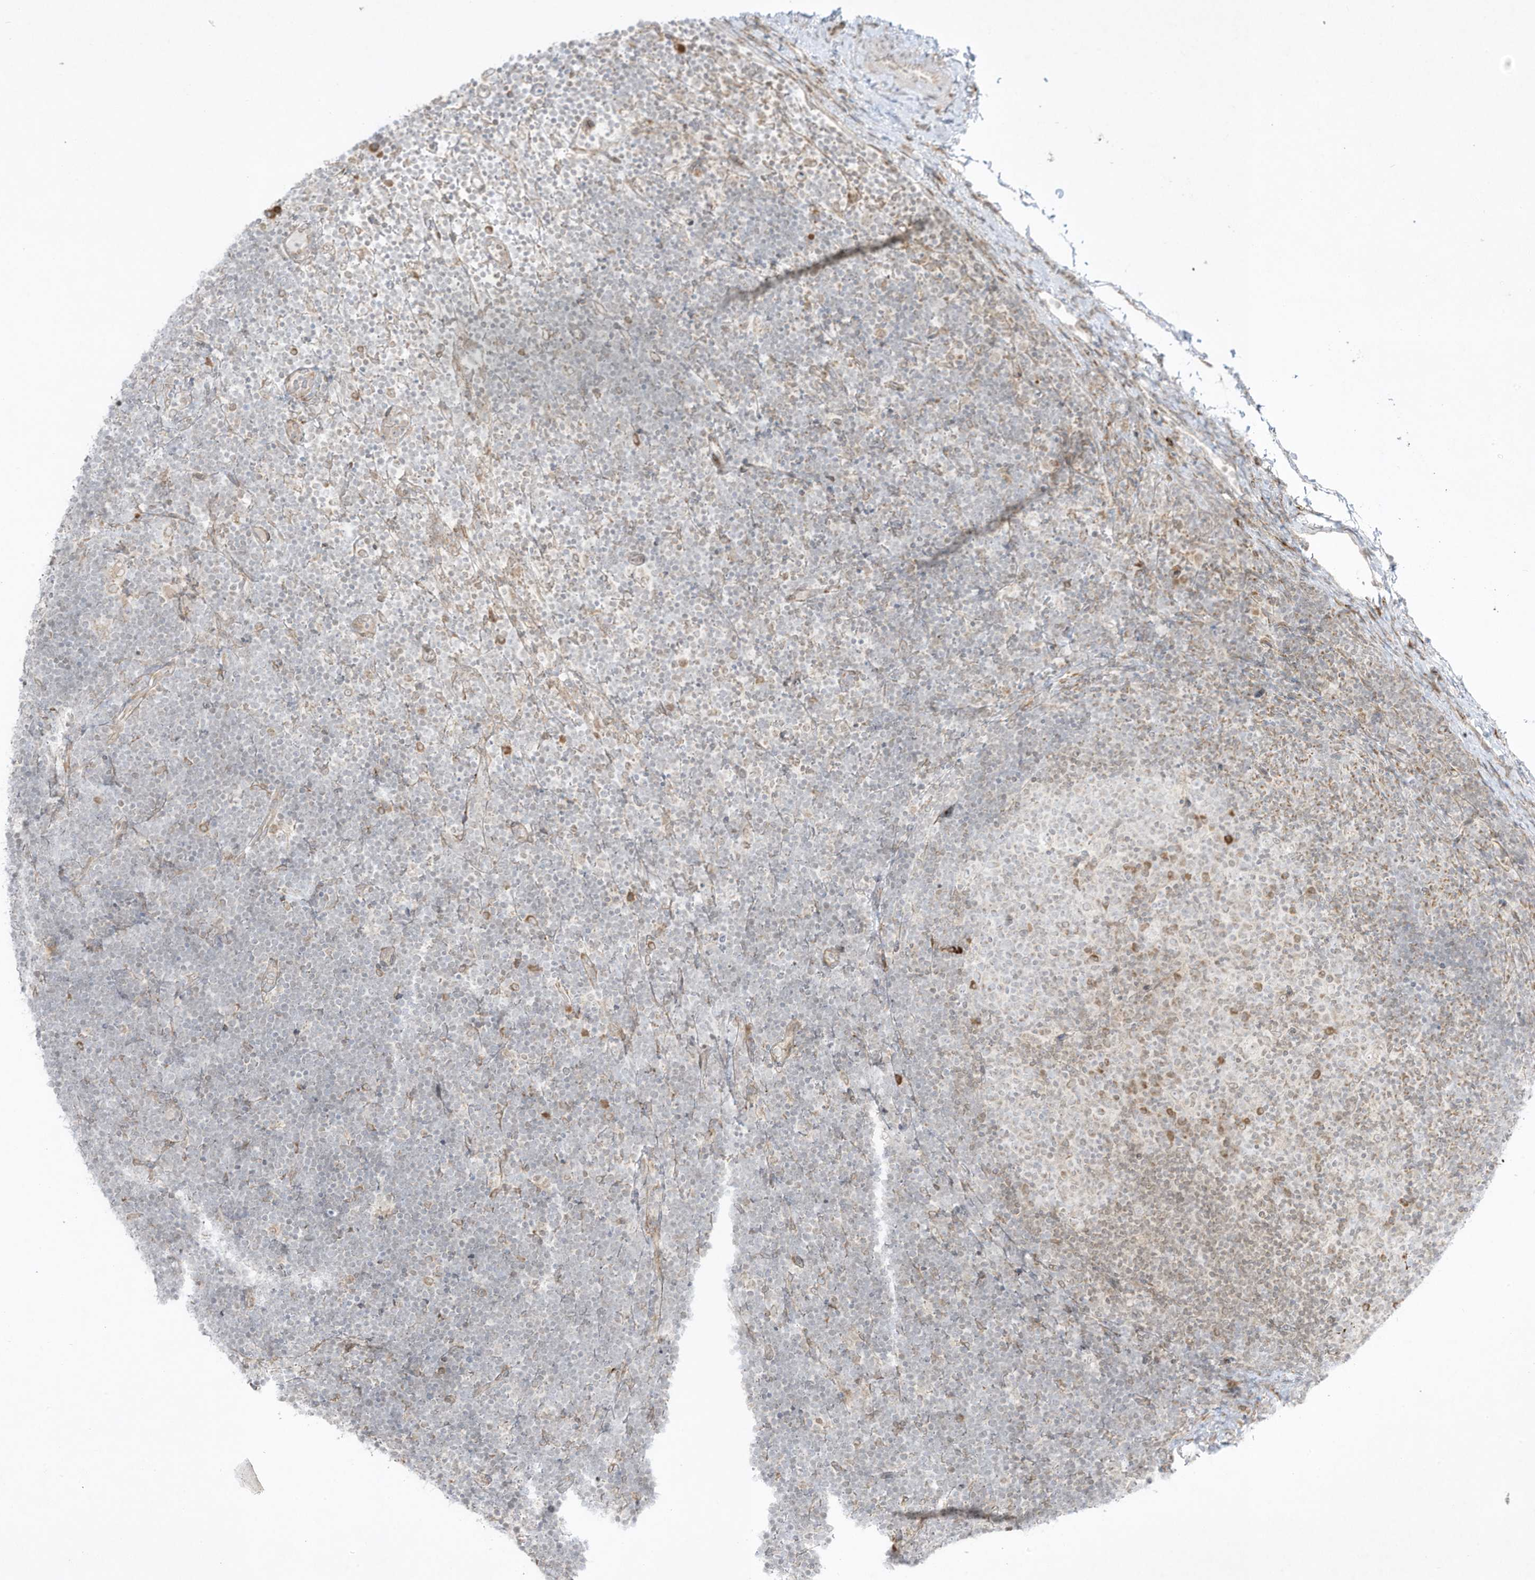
{"staining": {"intensity": "negative", "quantity": "none", "location": "none"}, "tissue": "lymphoma", "cell_type": "Tumor cells", "image_type": "cancer", "snomed": [{"axis": "morphology", "description": "Malignant lymphoma, non-Hodgkin's type, High grade"}, {"axis": "topography", "description": "Lymph node"}], "caption": "Histopathology image shows no protein positivity in tumor cells of lymphoma tissue.", "gene": "PTK6", "patient": {"sex": "male", "age": 13}}